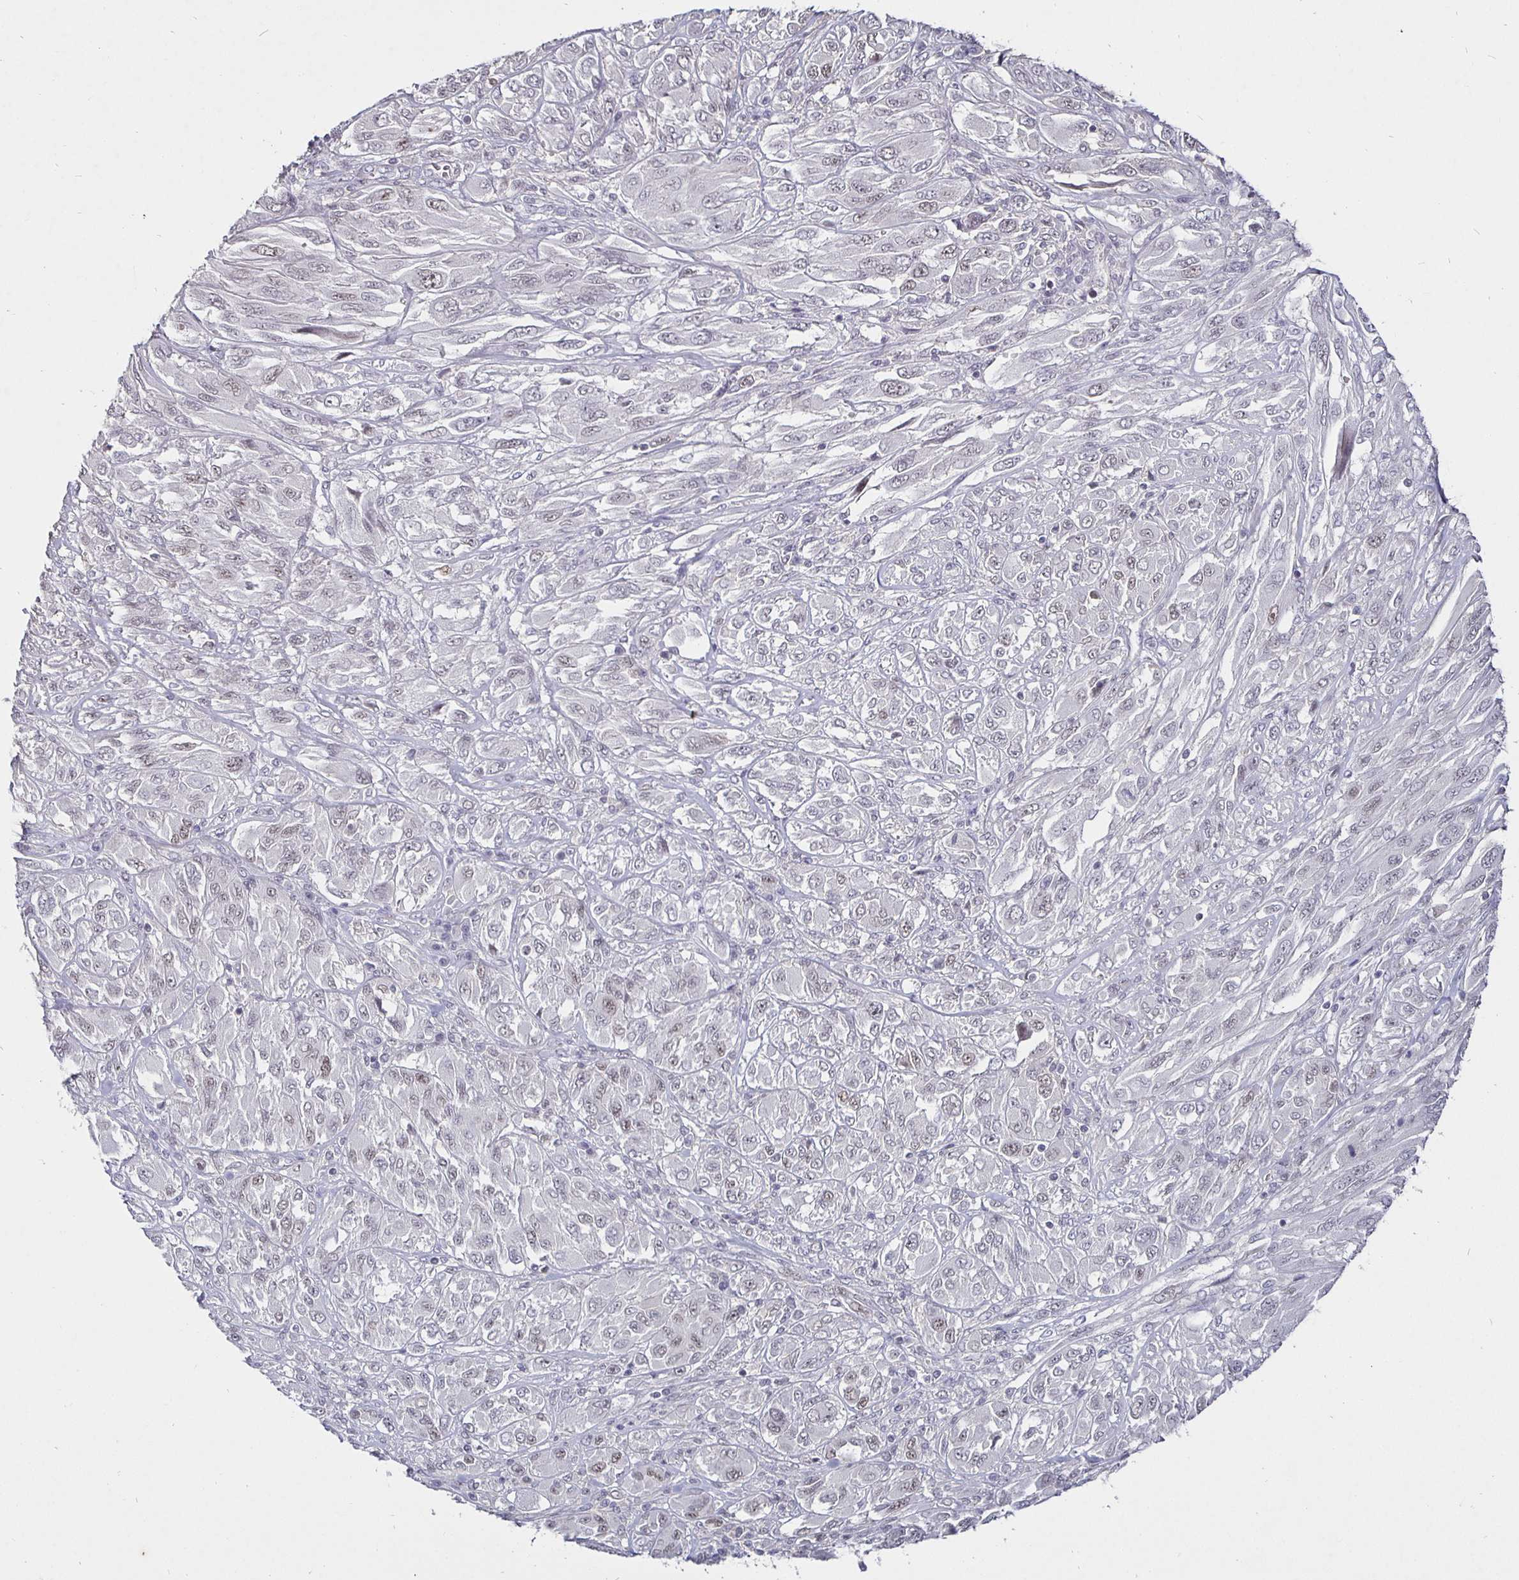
{"staining": {"intensity": "weak", "quantity": "<25%", "location": "nuclear"}, "tissue": "melanoma", "cell_type": "Tumor cells", "image_type": "cancer", "snomed": [{"axis": "morphology", "description": "Malignant melanoma, NOS"}, {"axis": "topography", "description": "Skin"}], "caption": "Protein analysis of melanoma exhibits no significant expression in tumor cells. Nuclei are stained in blue.", "gene": "MLH1", "patient": {"sex": "female", "age": 91}}